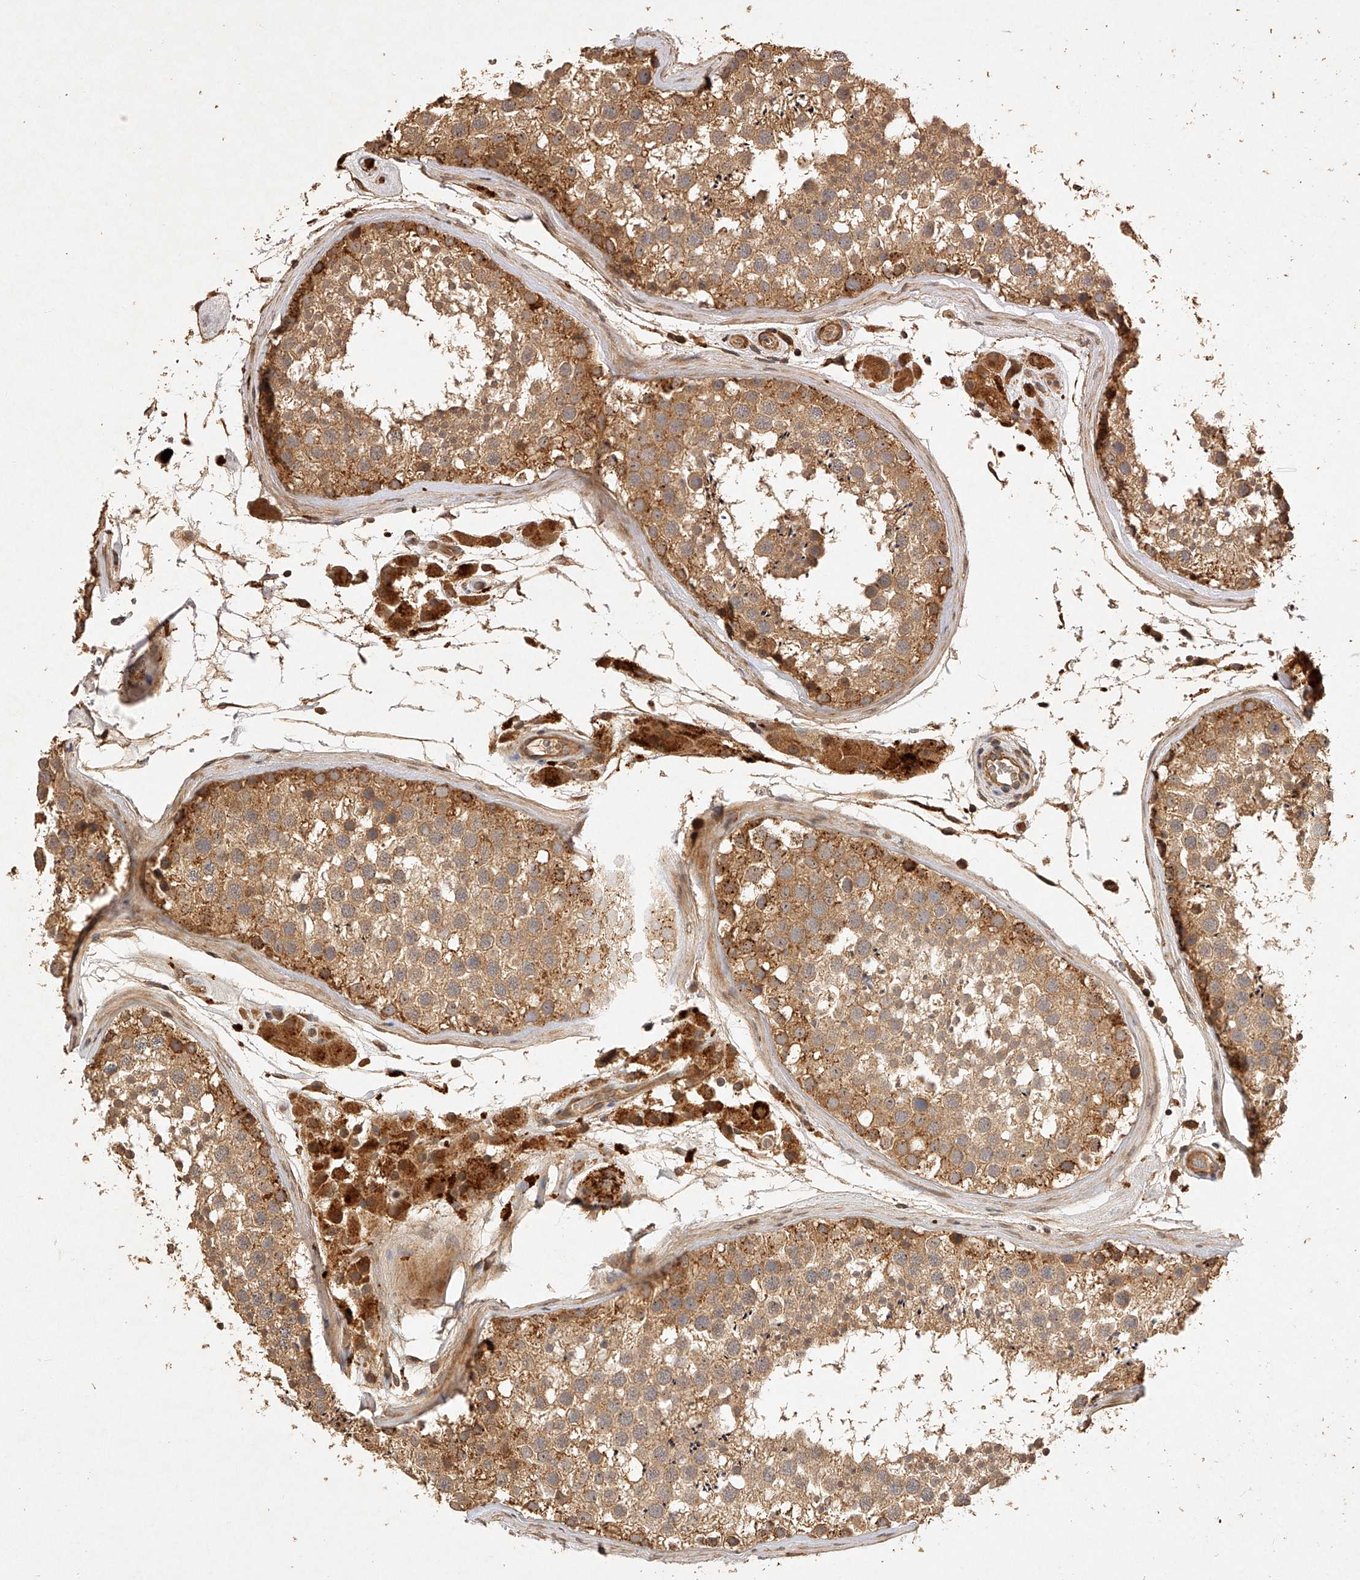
{"staining": {"intensity": "moderate", "quantity": ">75%", "location": "cytoplasmic/membranous"}, "tissue": "testis", "cell_type": "Cells in seminiferous ducts", "image_type": "normal", "snomed": [{"axis": "morphology", "description": "Normal tissue, NOS"}, {"axis": "topography", "description": "Testis"}], "caption": "Human testis stained for a protein (brown) shows moderate cytoplasmic/membranous positive staining in approximately >75% of cells in seminiferous ducts.", "gene": "NSMAF", "patient": {"sex": "male", "age": 46}}